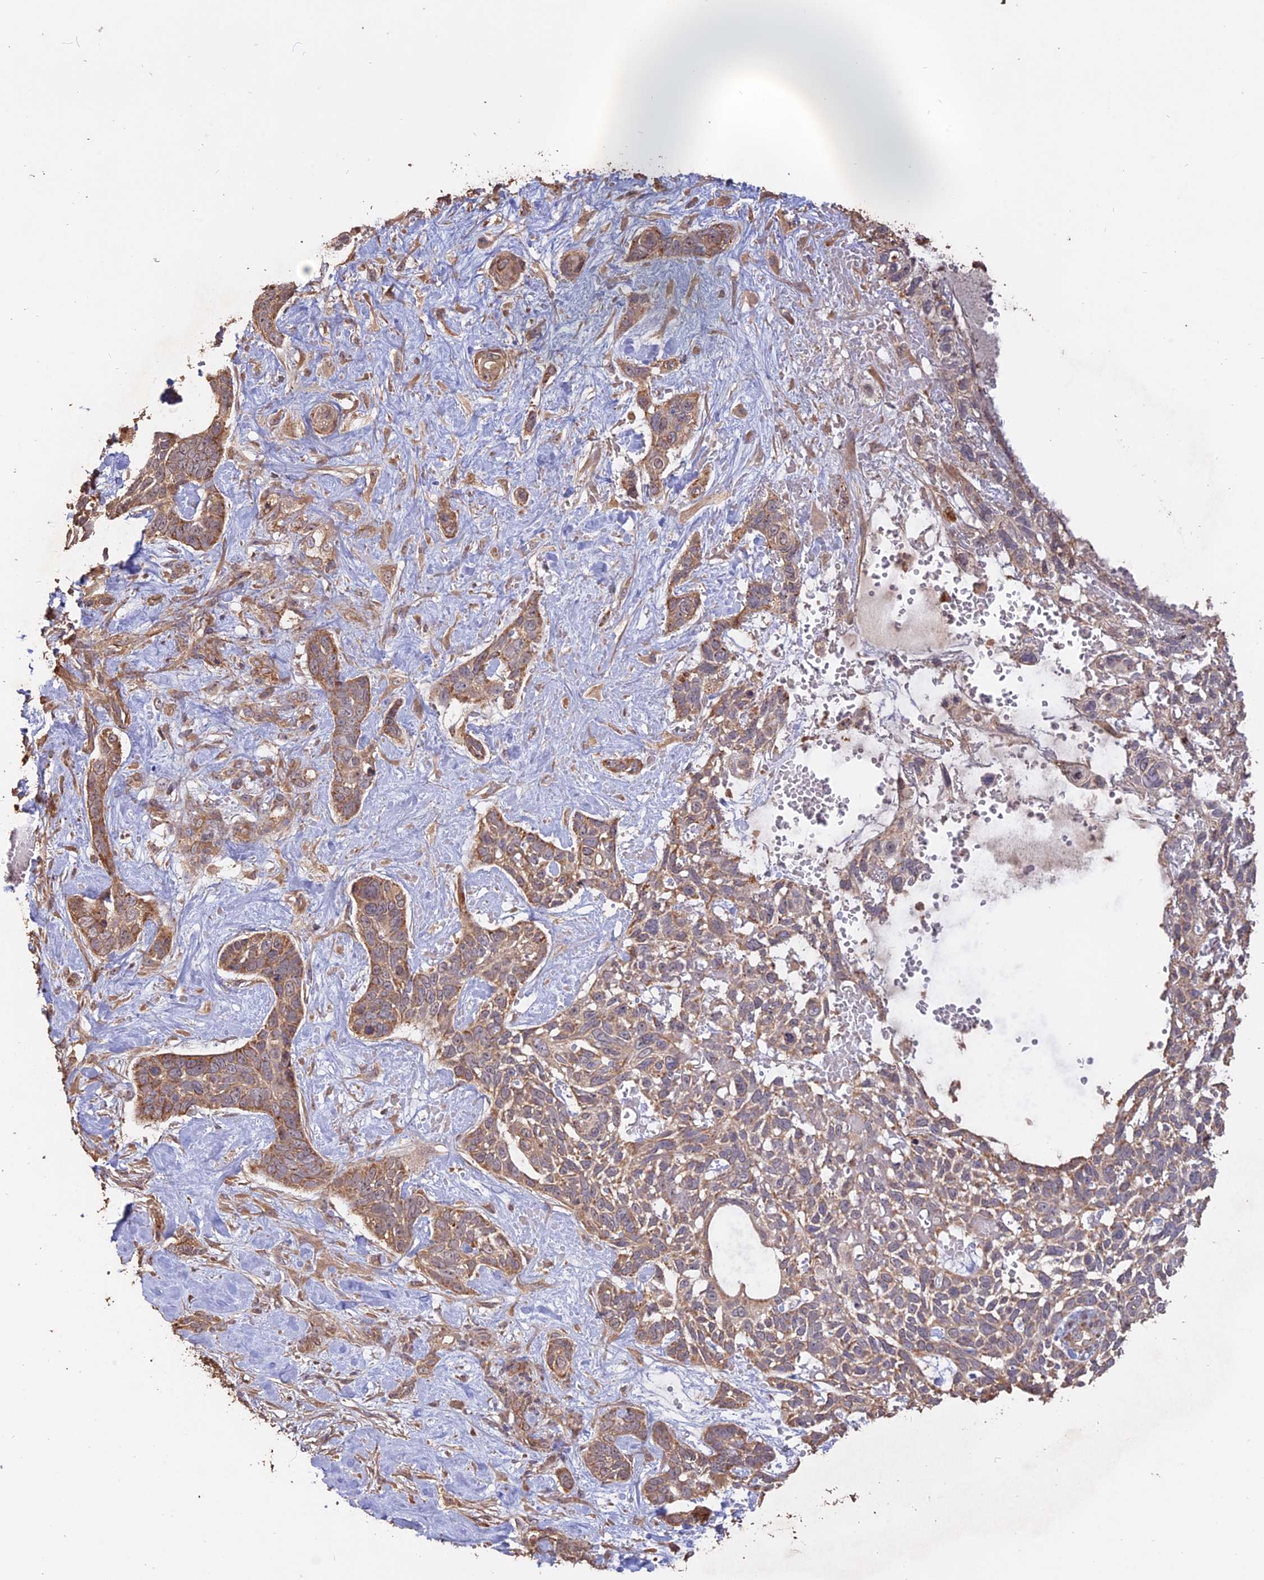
{"staining": {"intensity": "moderate", "quantity": ">75%", "location": "cytoplasmic/membranous"}, "tissue": "skin cancer", "cell_type": "Tumor cells", "image_type": "cancer", "snomed": [{"axis": "morphology", "description": "Basal cell carcinoma"}, {"axis": "topography", "description": "Skin"}], "caption": "Immunohistochemical staining of skin cancer (basal cell carcinoma) shows medium levels of moderate cytoplasmic/membranous staining in about >75% of tumor cells.", "gene": "LAYN", "patient": {"sex": "male", "age": 88}}